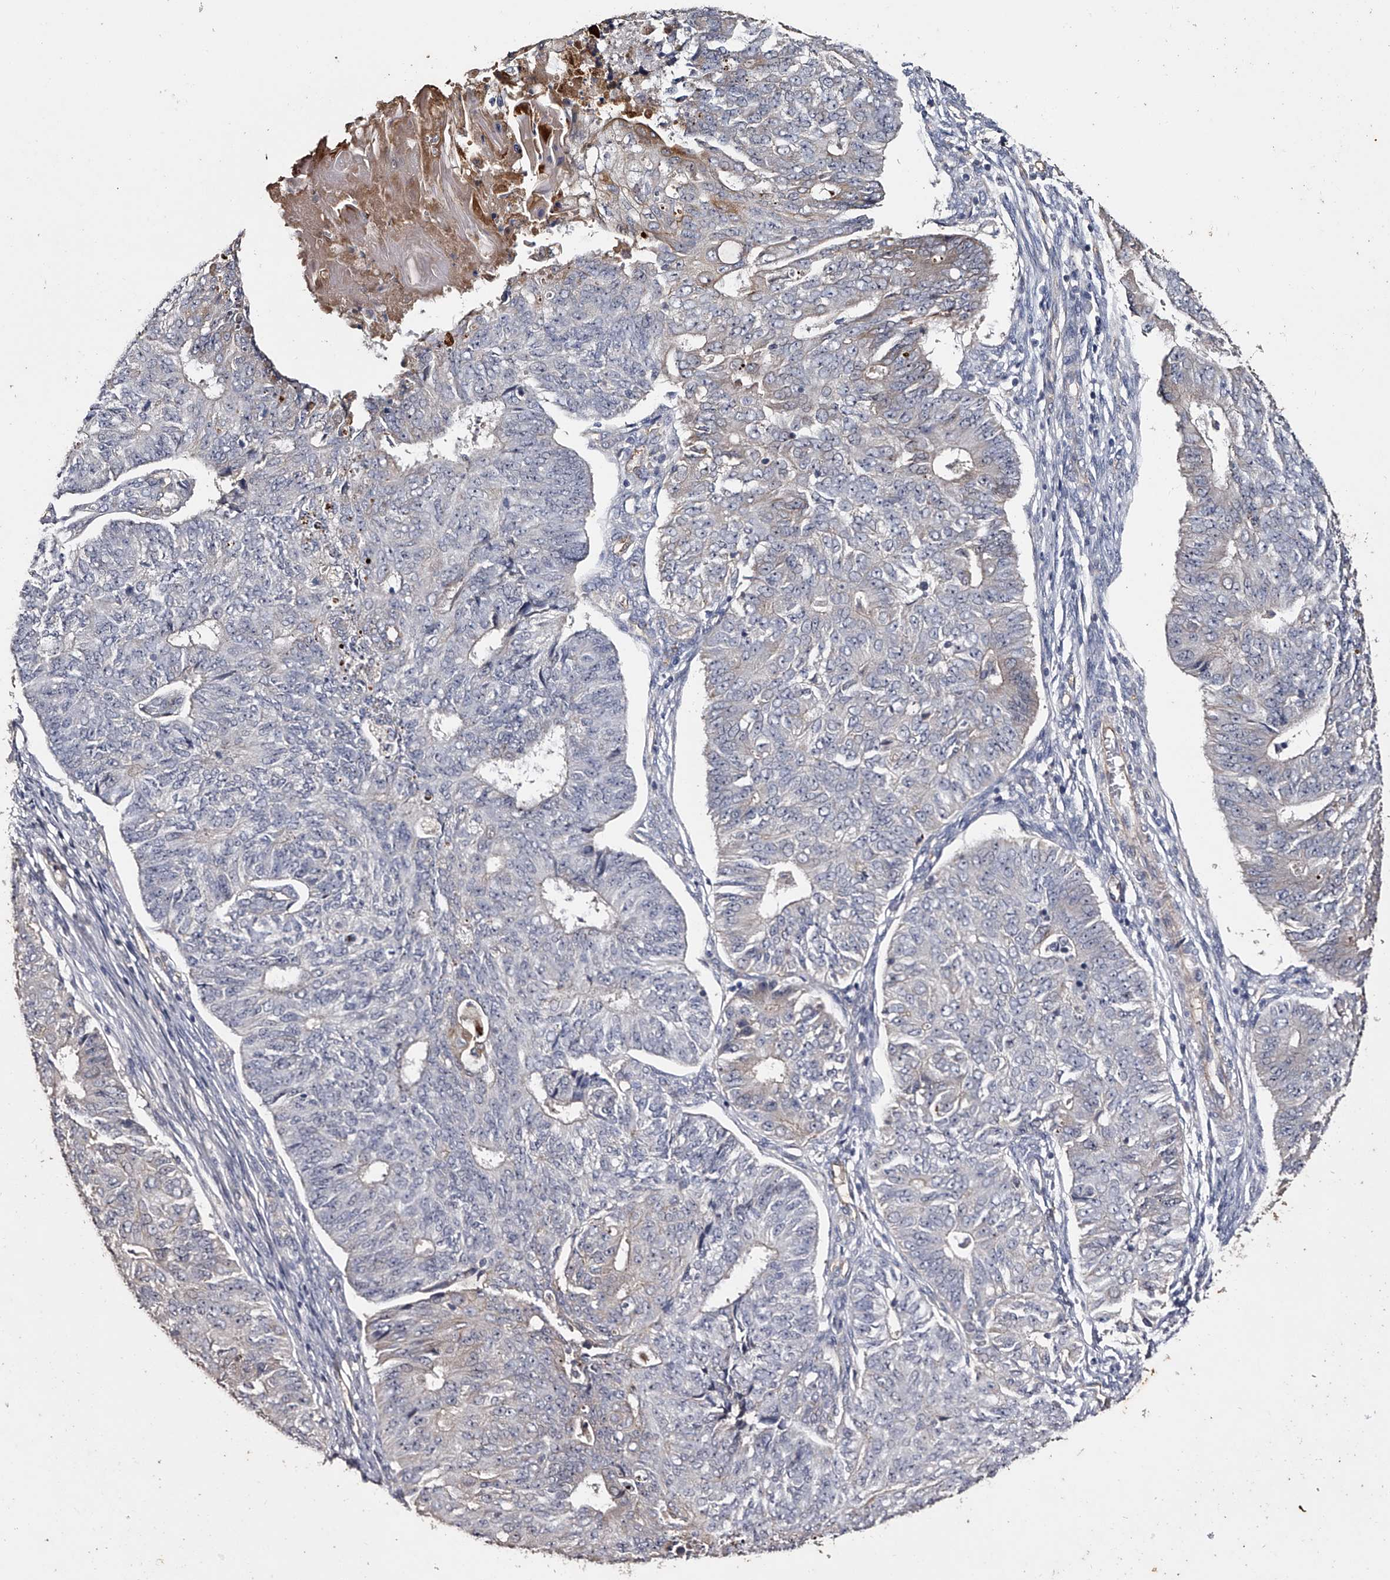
{"staining": {"intensity": "negative", "quantity": "none", "location": "none"}, "tissue": "endometrial cancer", "cell_type": "Tumor cells", "image_type": "cancer", "snomed": [{"axis": "morphology", "description": "Adenocarcinoma, NOS"}, {"axis": "topography", "description": "Endometrium"}], "caption": "Tumor cells are negative for brown protein staining in adenocarcinoma (endometrial).", "gene": "MDN1", "patient": {"sex": "female", "age": 32}}